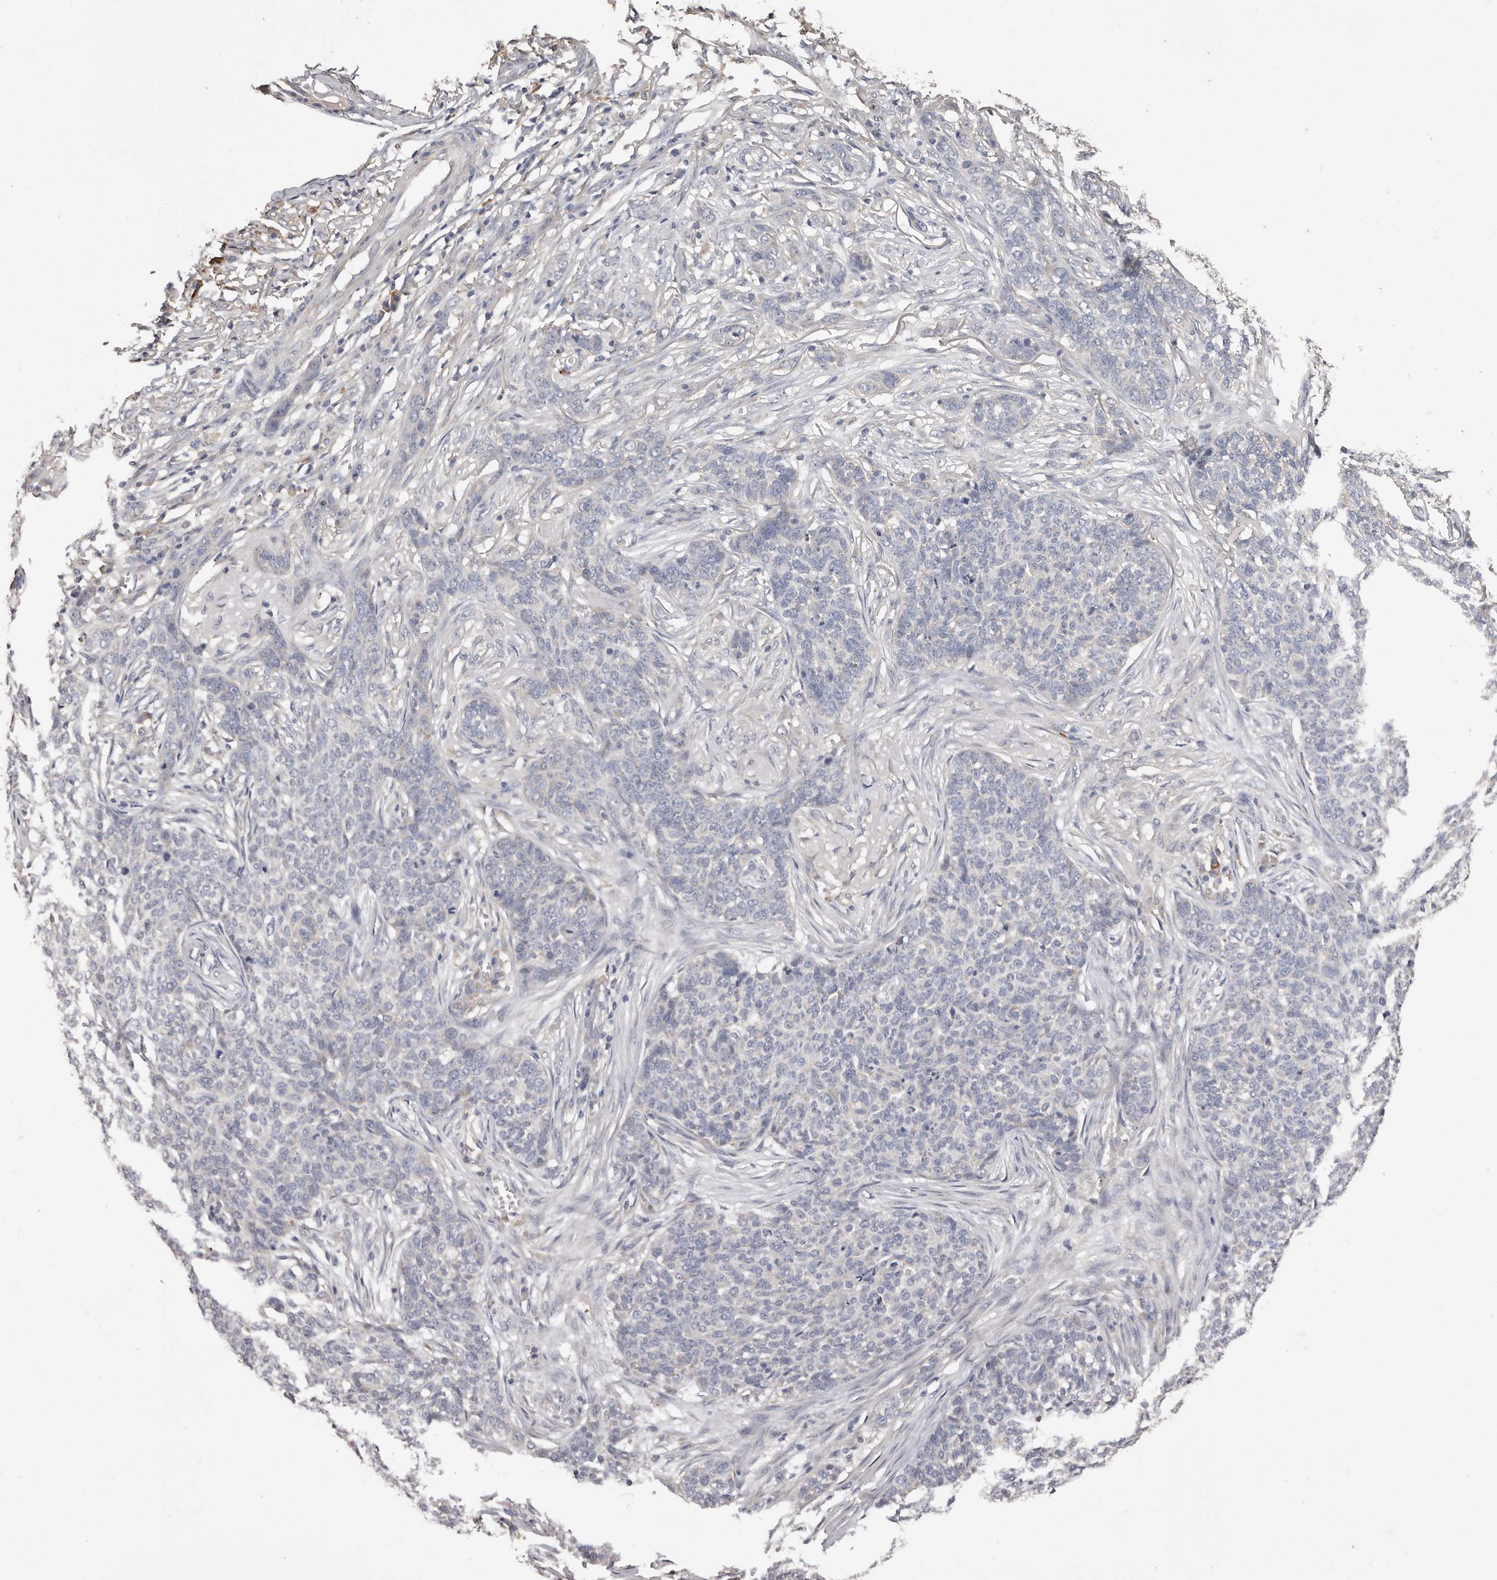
{"staining": {"intensity": "negative", "quantity": "none", "location": "none"}, "tissue": "skin cancer", "cell_type": "Tumor cells", "image_type": "cancer", "snomed": [{"axis": "morphology", "description": "Basal cell carcinoma"}, {"axis": "topography", "description": "Skin"}], "caption": "Immunohistochemistry histopathology image of human skin cancer (basal cell carcinoma) stained for a protein (brown), which exhibits no positivity in tumor cells.", "gene": "ETNK1", "patient": {"sex": "male", "age": 85}}